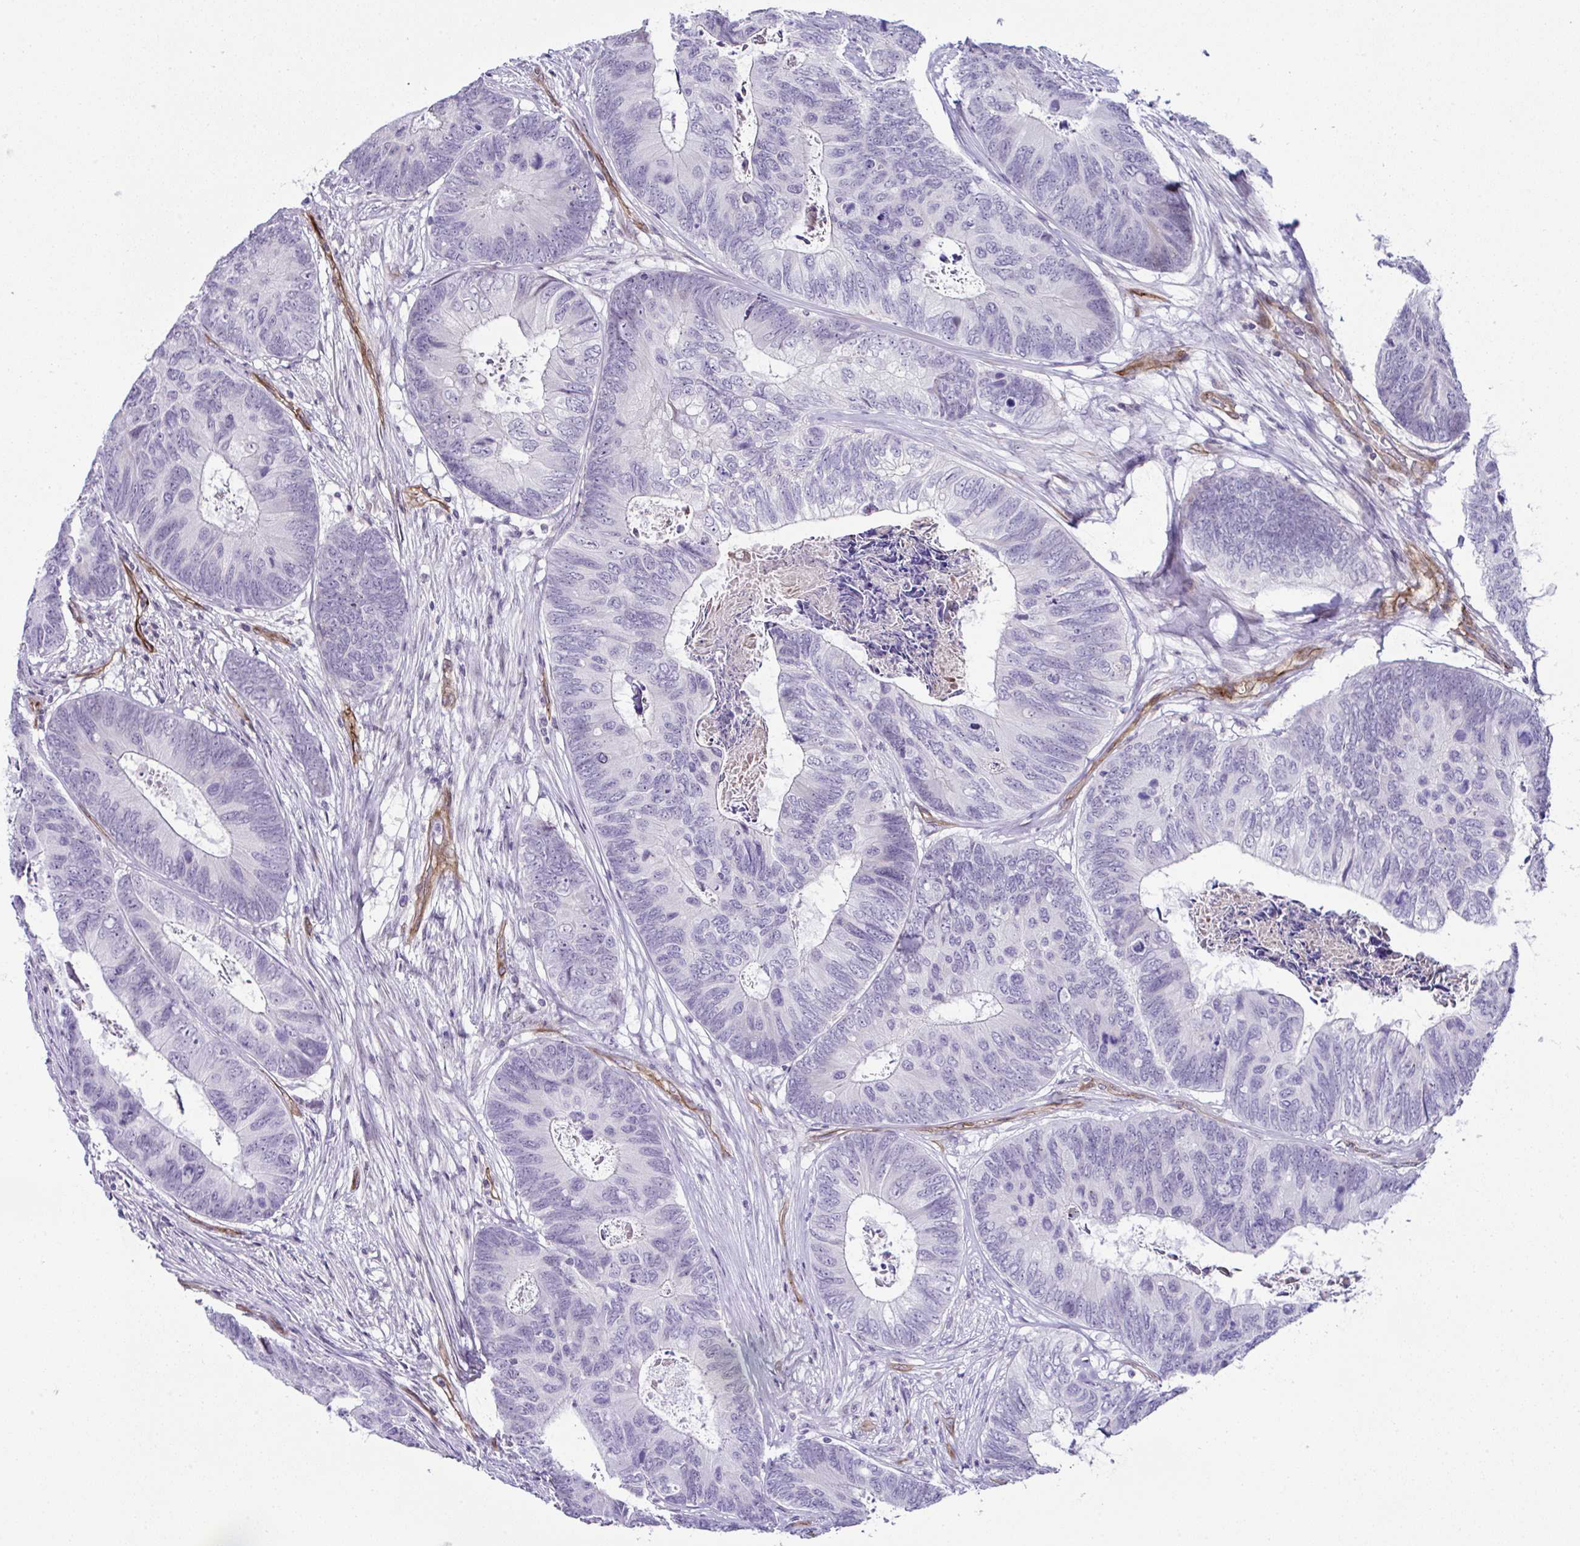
{"staining": {"intensity": "negative", "quantity": "none", "location": "none"}, "tissue": "colorectal cancer", "cell_type": "Tumor cells", "image_type": "cancer", "snomed": [{"axis": "morphology", "description": "Adenocarcinoma, NOS"}, {"axis": "topography", "description": "Colon"}], "caption": "Immunohistochemistry histopathology image of colorectal cancer stained for a protein (brown), which displays no expression in tumor cells. (Stains: DAB IHC with hematoxylin counter stain, Microscopy: brightfield microscopy at high magnification).", "gene": "FBXO34", "patient": {"sex": "female", "age": 67}}